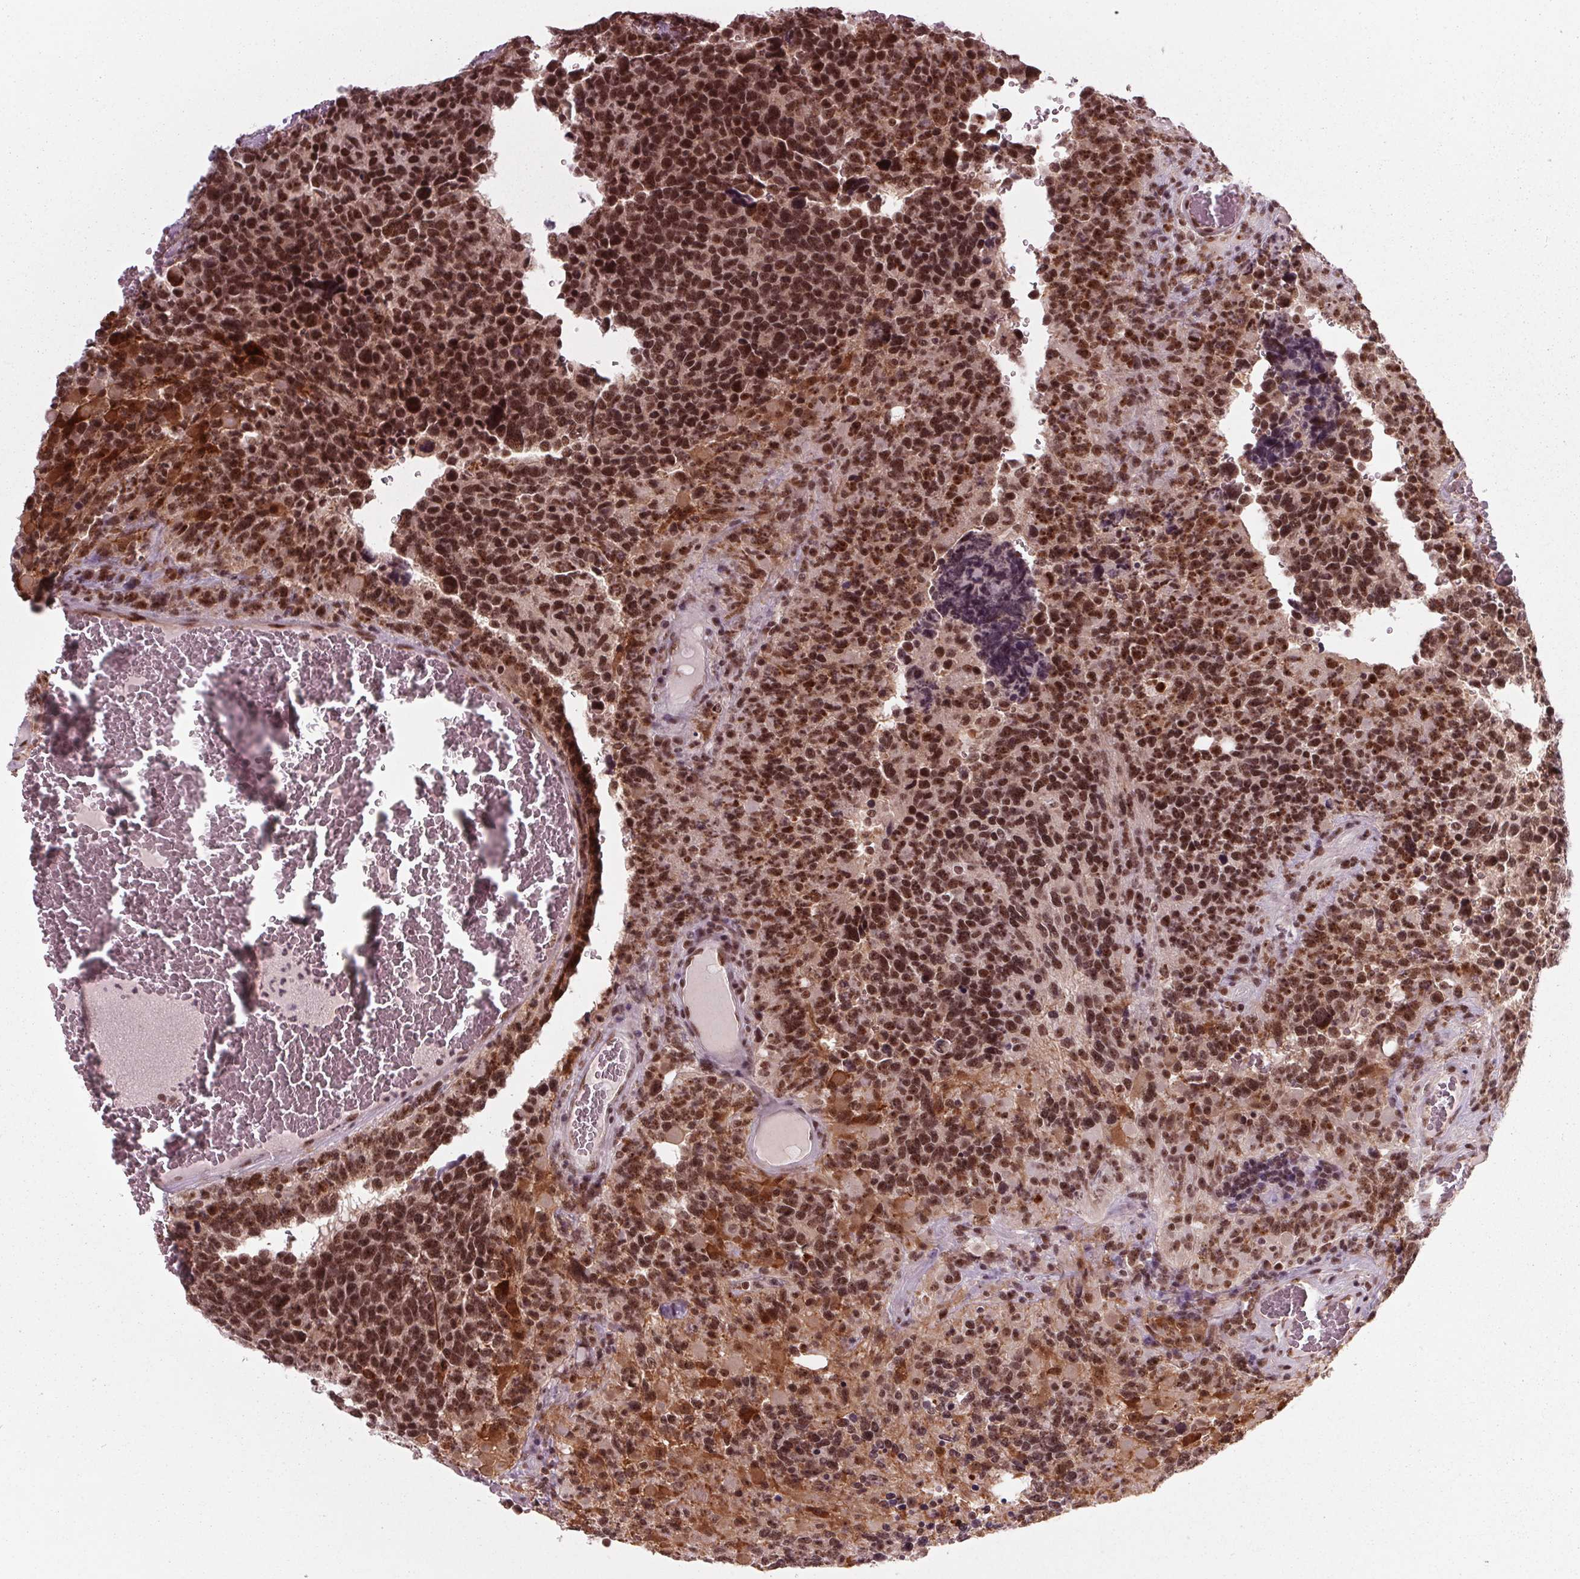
{"staining": {"intensity": "strong", "quantity": ">75%", "location": "nuclear"}, "tissue": "glioma", "cell_type": "Tumor cells", "image_type": "cancer", "snomed": [{"axis": "morphology", "description": "Glioma, malignant, High grade"}, {"axis": "topography", "description": "Brain"}], "caption": "Strong nuclear expression for a protein is seen in about >75% of tumor cells of malignant glioma (high-grade) using immunohistochemistry (IHC).", "gene": "DDX41", "patient": {"sex": "female", "age": 40}}